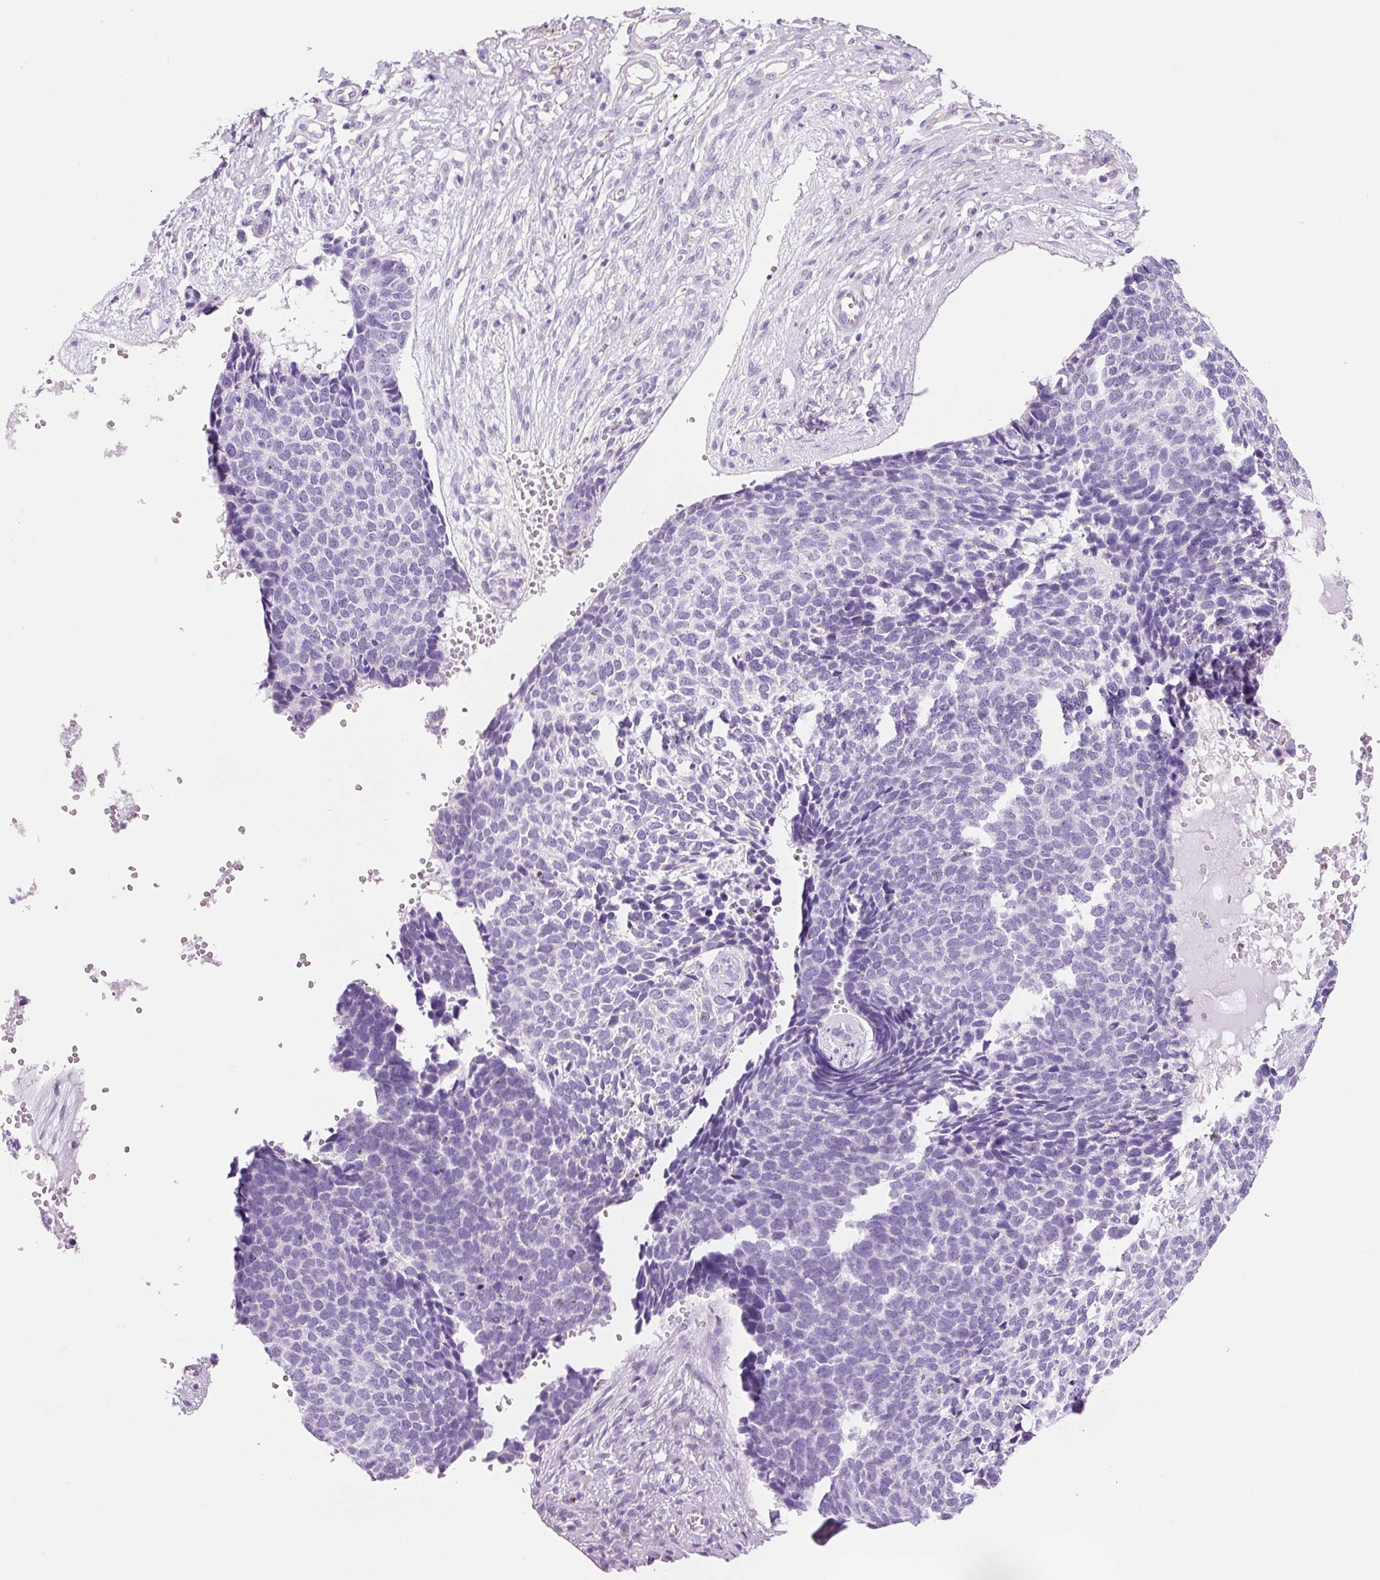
{"staining": {"intensity": "negative", "quantity": "none", "location": "none"}, "tissue": "skin cancer", "cell_type": "Tumor cells", "image_type": "cancer", "snomed": [{"axis": "morphology", "description": "Basal cell carcinoma"}, {"axis": "topography", "description": "Skin"}], "caption": "Tumor cells are negative for protein expression in human skin basal cell carcinoma.", "gene": "ADSS1", "patient": {"sex": "female", "age": 84}}